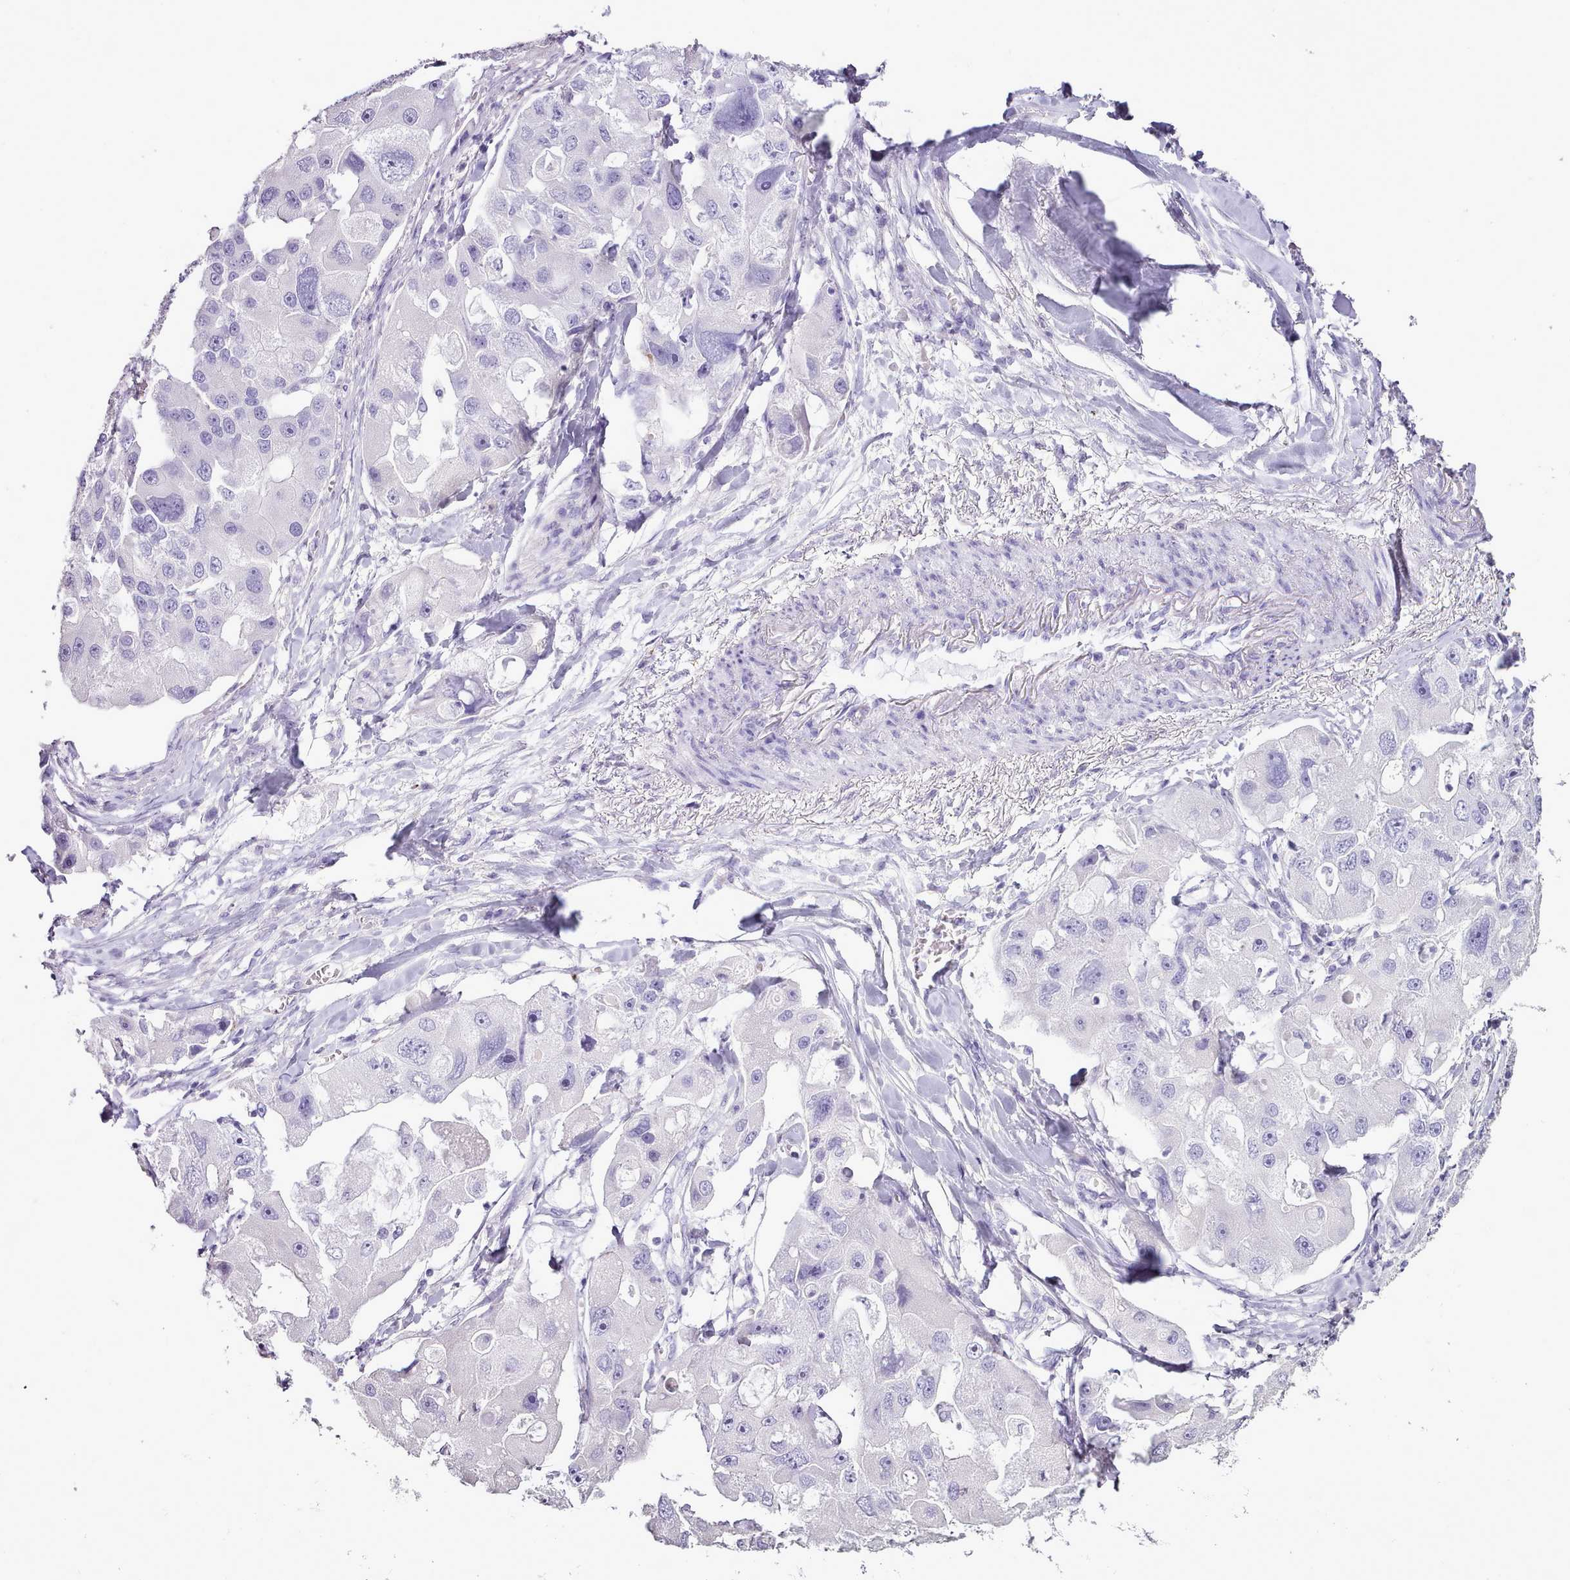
{"staining": {"intensity": "negative", "quantity": "none", "location": "none"}, "tissue": "lung cancer", "cell_type": "Tumor cells", "image_type": "cancer", "snomed": [{"axis": "morphology", "description": "Adenocarcinoma, NOS"}, {"axis": "topography", "description": "Lung"}], "caption": "Tumor cells show no significant protein expression in adenocarcinoma (lung). Nuclei are stained in blue.", "gene": "BLOC1S2", "patient": {"sex": "female", "age": 54}}